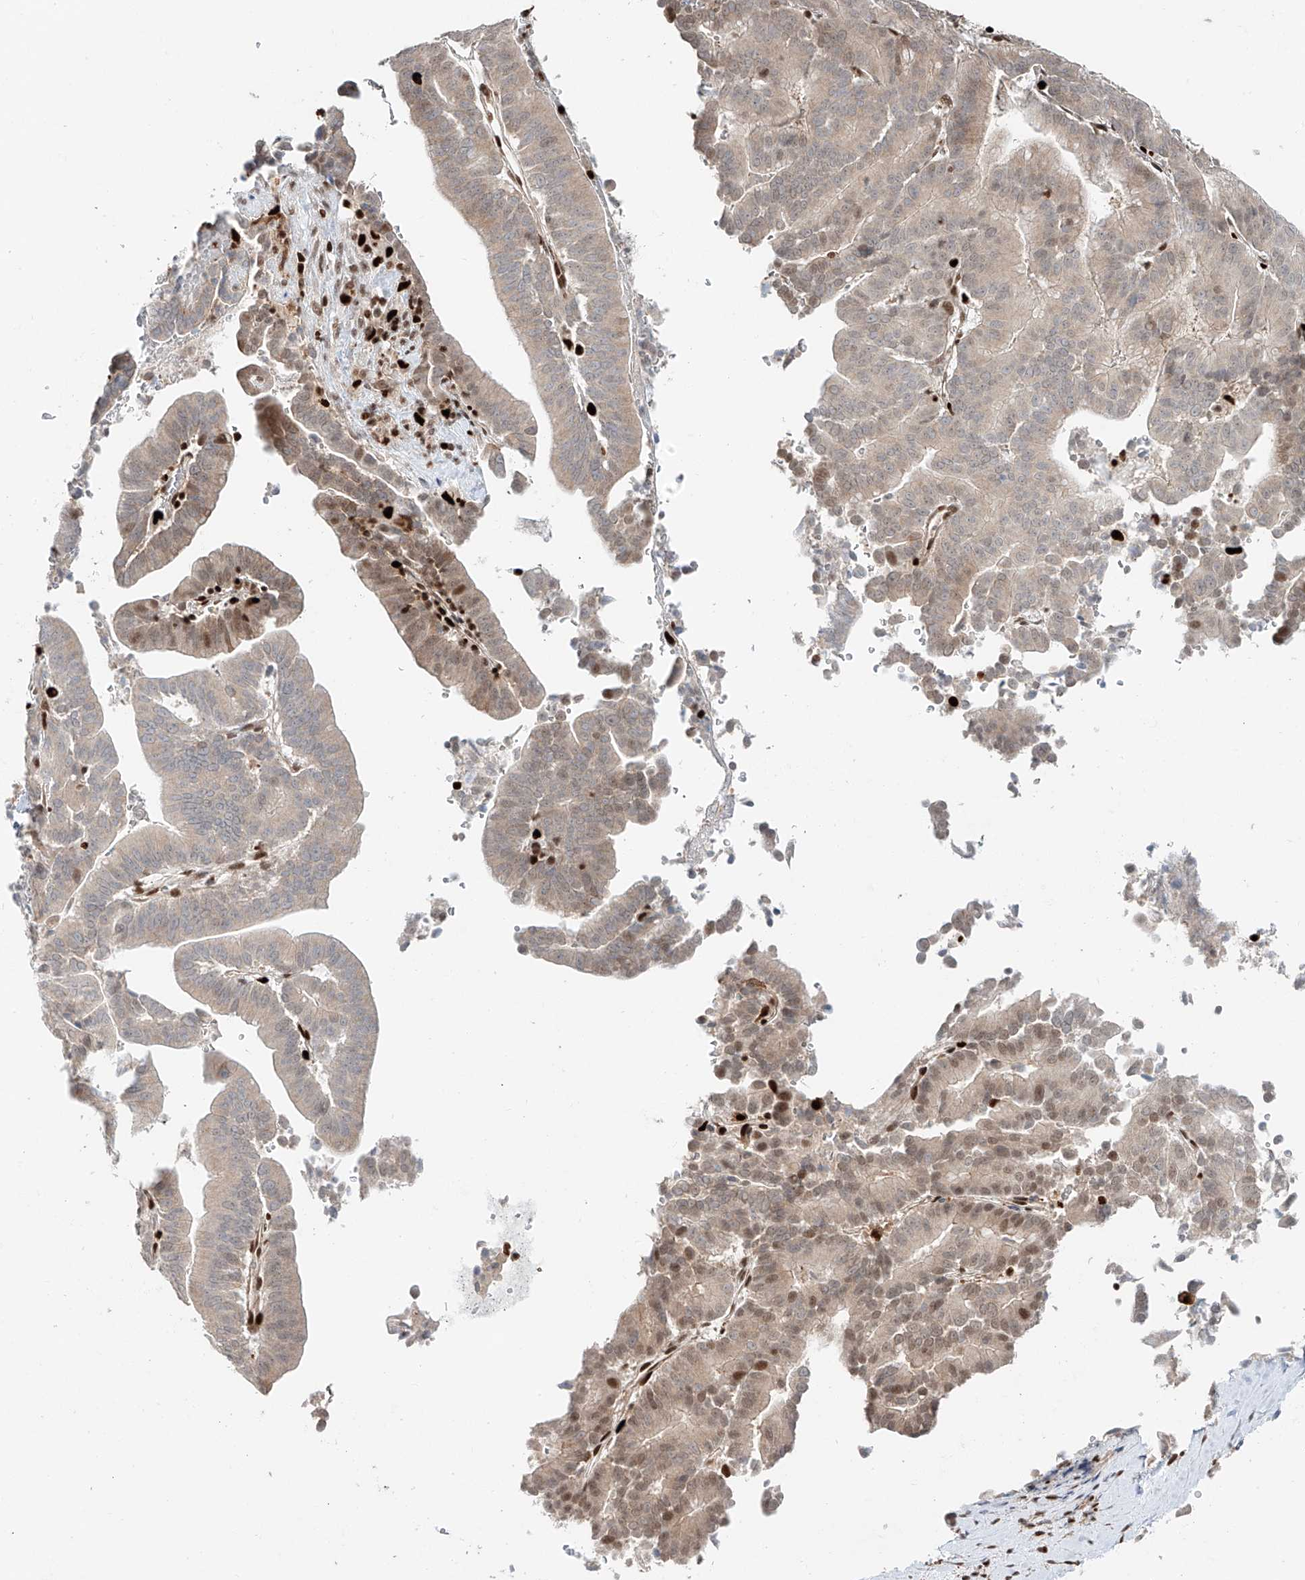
{"staining": {"intensity": "weak", "quantity": "<25%", "location": "cytoplasmic/membranous,nuclear"}, "tissue": "liver cancer", "cell_type": "Tumor cells", "image_type": "cancer", "snomed": [{"axis": "morphology", "description": "Cholangiocarcinoma"}, {"axis": "topography", "description": "Liver"}], "caption": "High power microscopy photomicrograph of an immunohistochemistry (IHC) image of liver cholangiocarcinoma, revealing no significant staining in tumor cells. Brightfield microscopy of IHC stained with DAB (3,3'-diaminobenzidine) (brown) and hematoxylin (blue), captured at high magnification.", "gene": "DZIP1L", "patient": {"sex": "female", "age": 75}}